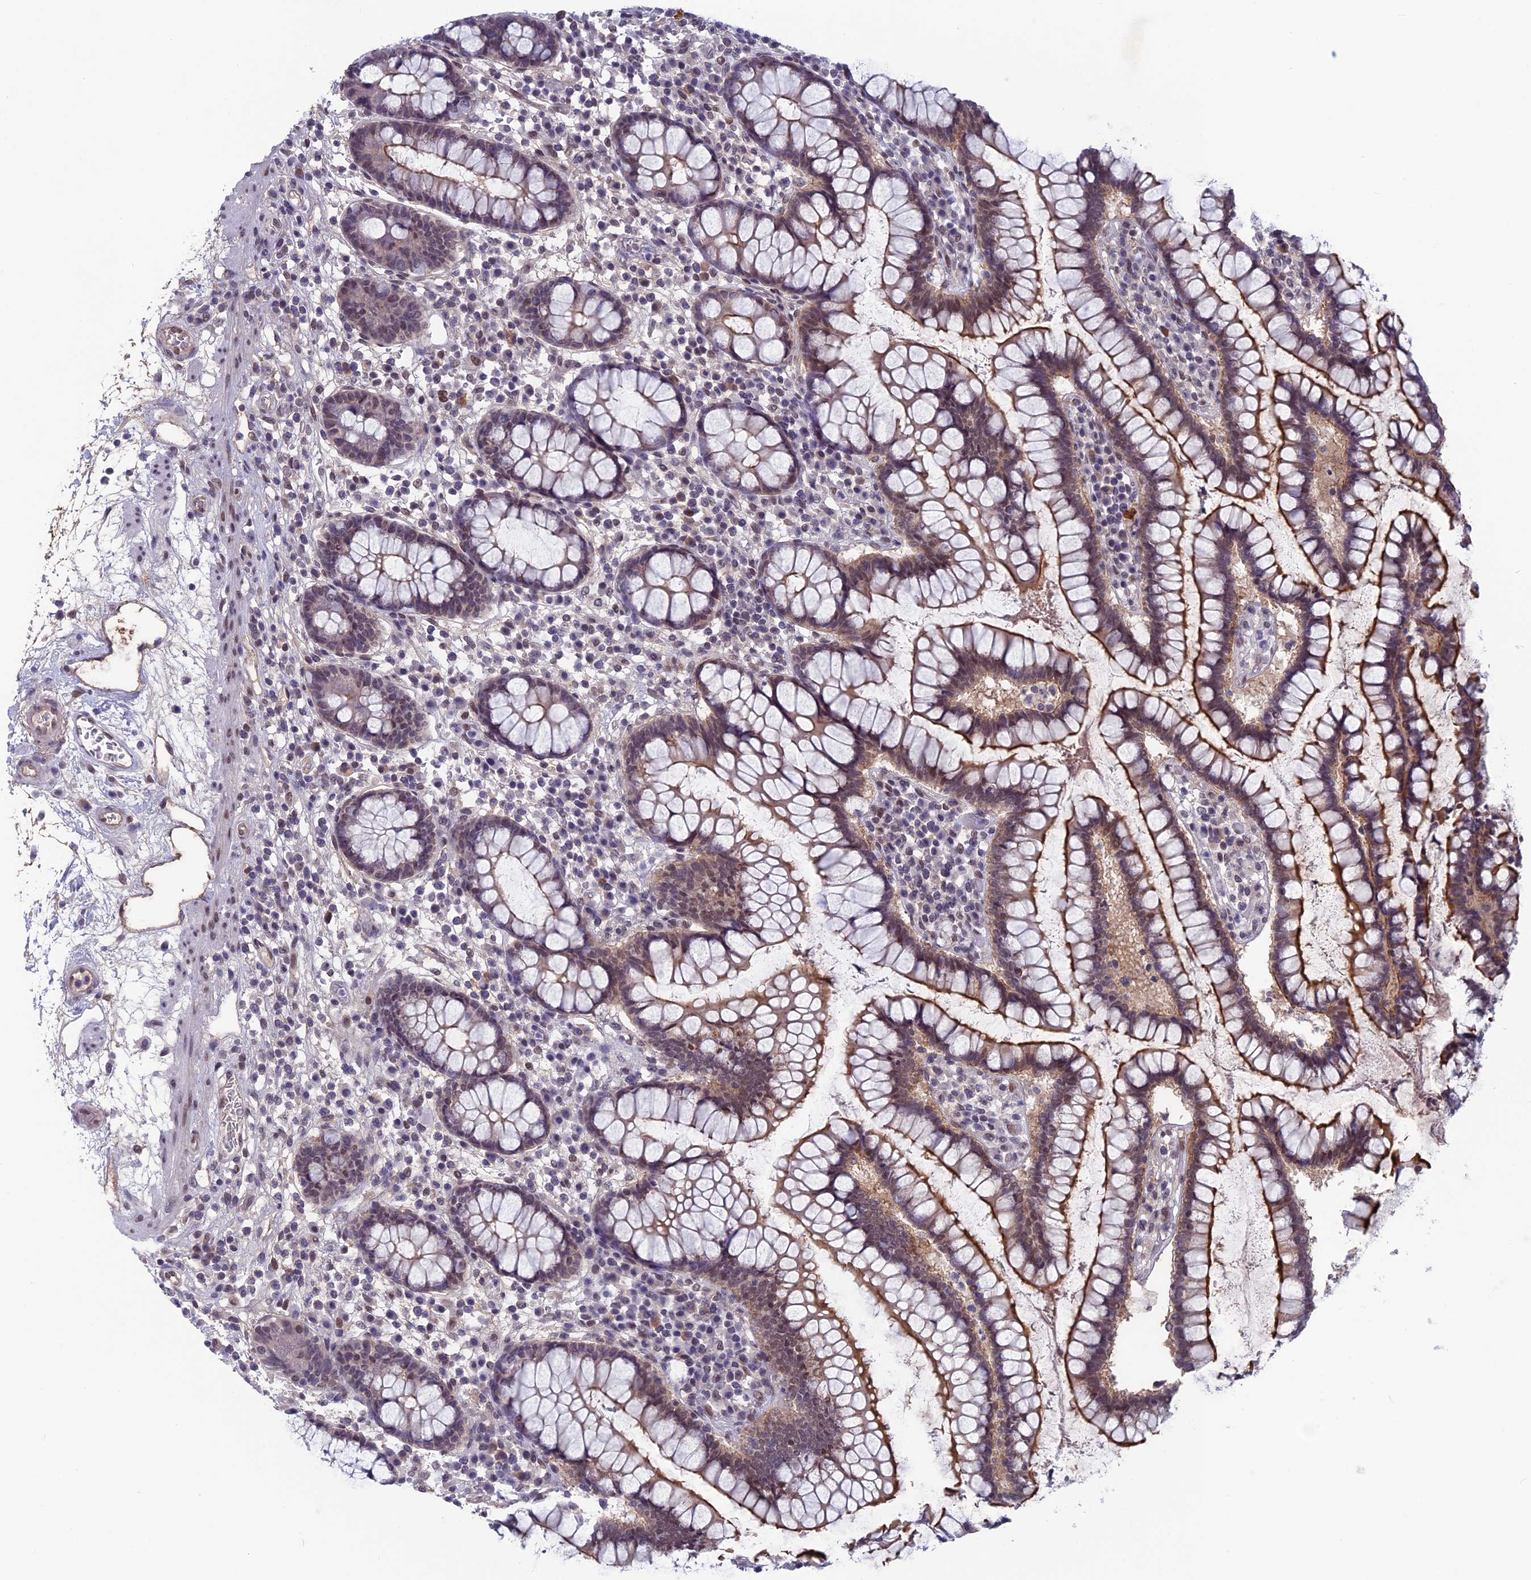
{"staining": {"intensity": "weak", "quantity": ">75%", "location": "cytoplasmic/membranous,nuclear"}, "tissue": "colon", "cell_type": "Endothelial cells", "image_type": "normal", "snomed": [{"axis": "morphology", "description": "Normal tissue, NOS"}, {"axis": "topography", "description": "Colon"}], "caption": "Colon stained for a protein demonstrates weak cytoplasmic/membranous,nuclear positivity in endothelial cells. The staining was performed using DAB, with brown indicating positive protein expression. Nuclei are stained blue with hematoxylin.", "gene": "FKBPL", "patient": {"sex": "female", "age": 79}}